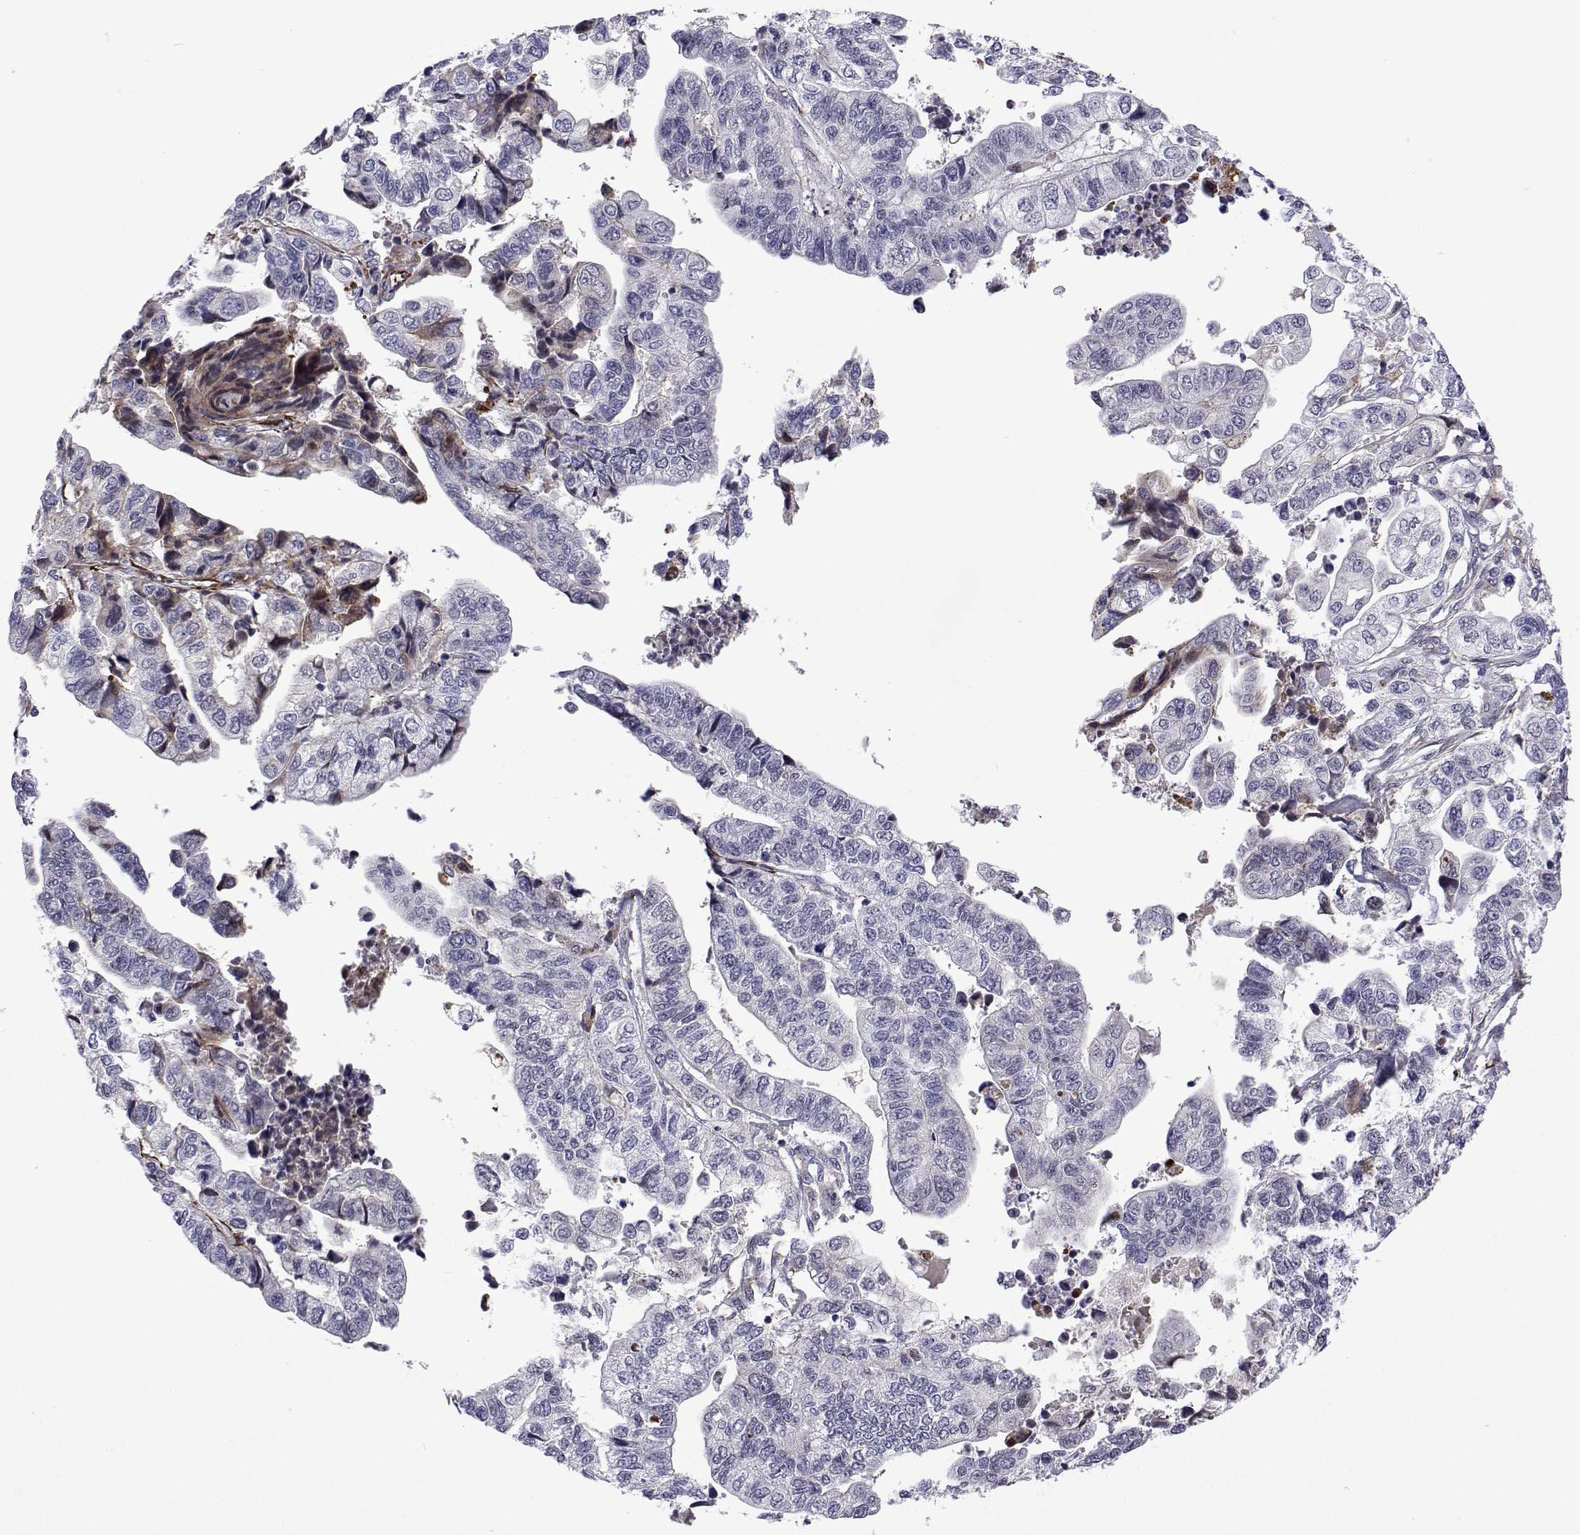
{"staining": {"intensity": "negative", "quantity": "none", "location": "none"}, "tissue": "stomach cancer", "cell_type": "Tumor cells", "image_type": "cancer", "snomed": [{"axis": "morphology", "description": "Adenocarcinoma, NOS"}, {"axis": "topography", "description": "Stomach, upper"}], "caption": "Adenocarcinoma (stomach) was stained to show a protein in brown. There is no significant staining in tumor cells.", "gene": "EFCAB3", "patient": {"sex": "female", "age": 67}}